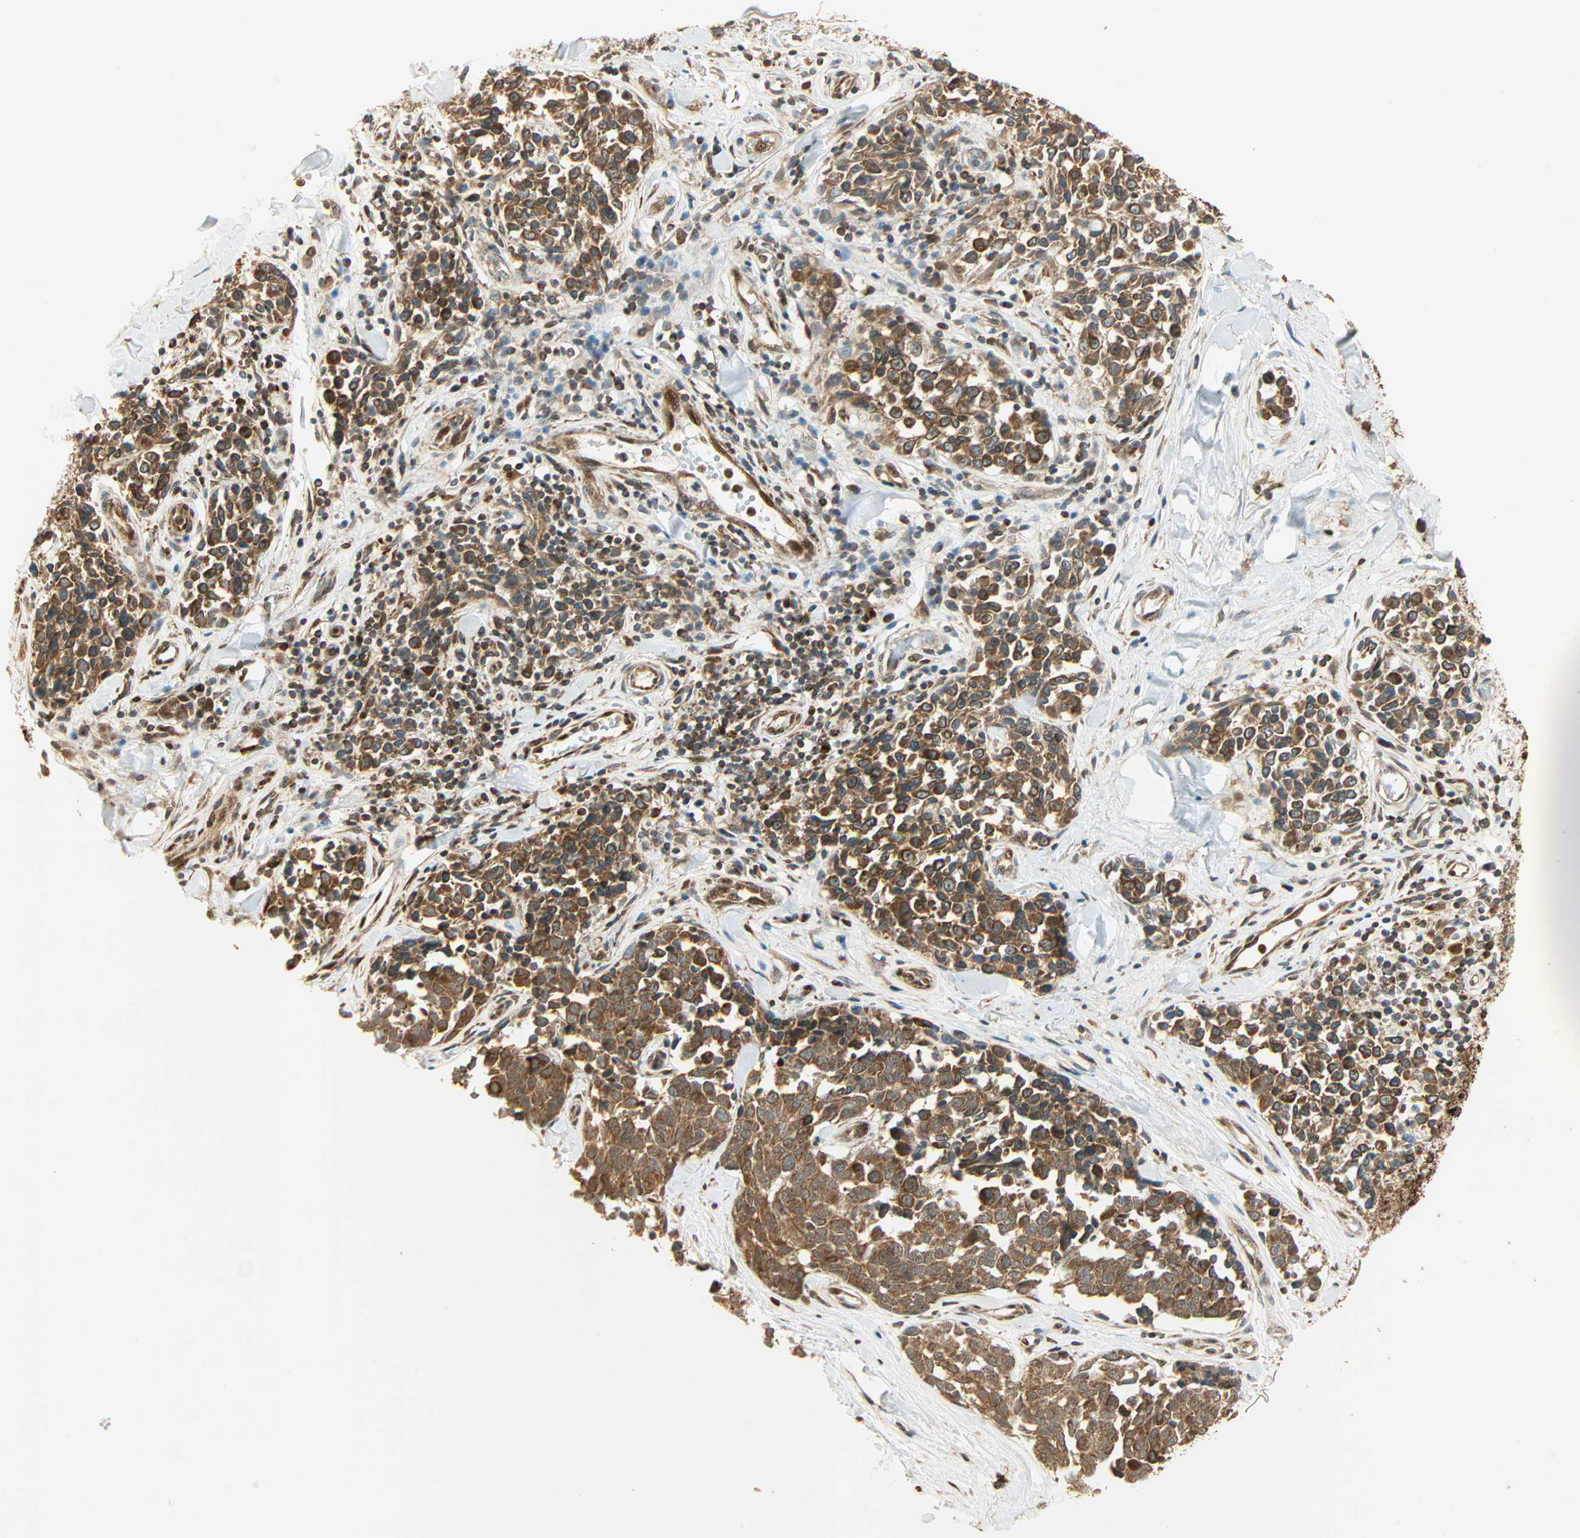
{"staining": {"intensity": "strong", "quantity": ">75%", "location": "cytoplasmic/membranous"}, "tissue": "melanoma", "cell_type": "Tumor cells", "image_type": "cancer", "snomed": [{"axis": "morphology", "description": "Malignant melanoma, NOS"}, {"axis": "topography", "description": "Skin"}], "caption": "The photomicrograph reveals staining of malignant melanoma, revealing strong cytoplasmic/membranous protein staining (brown color) within tumor cells. The protein of interest is stained brown, and the nuclei are stained in blue (DAB (3,3'-diaminobenzidine) IHC with brightfield microscopy, high magnification).", "gene": "PNPLA6", "patient": {"sex": "female", "age": 64}}